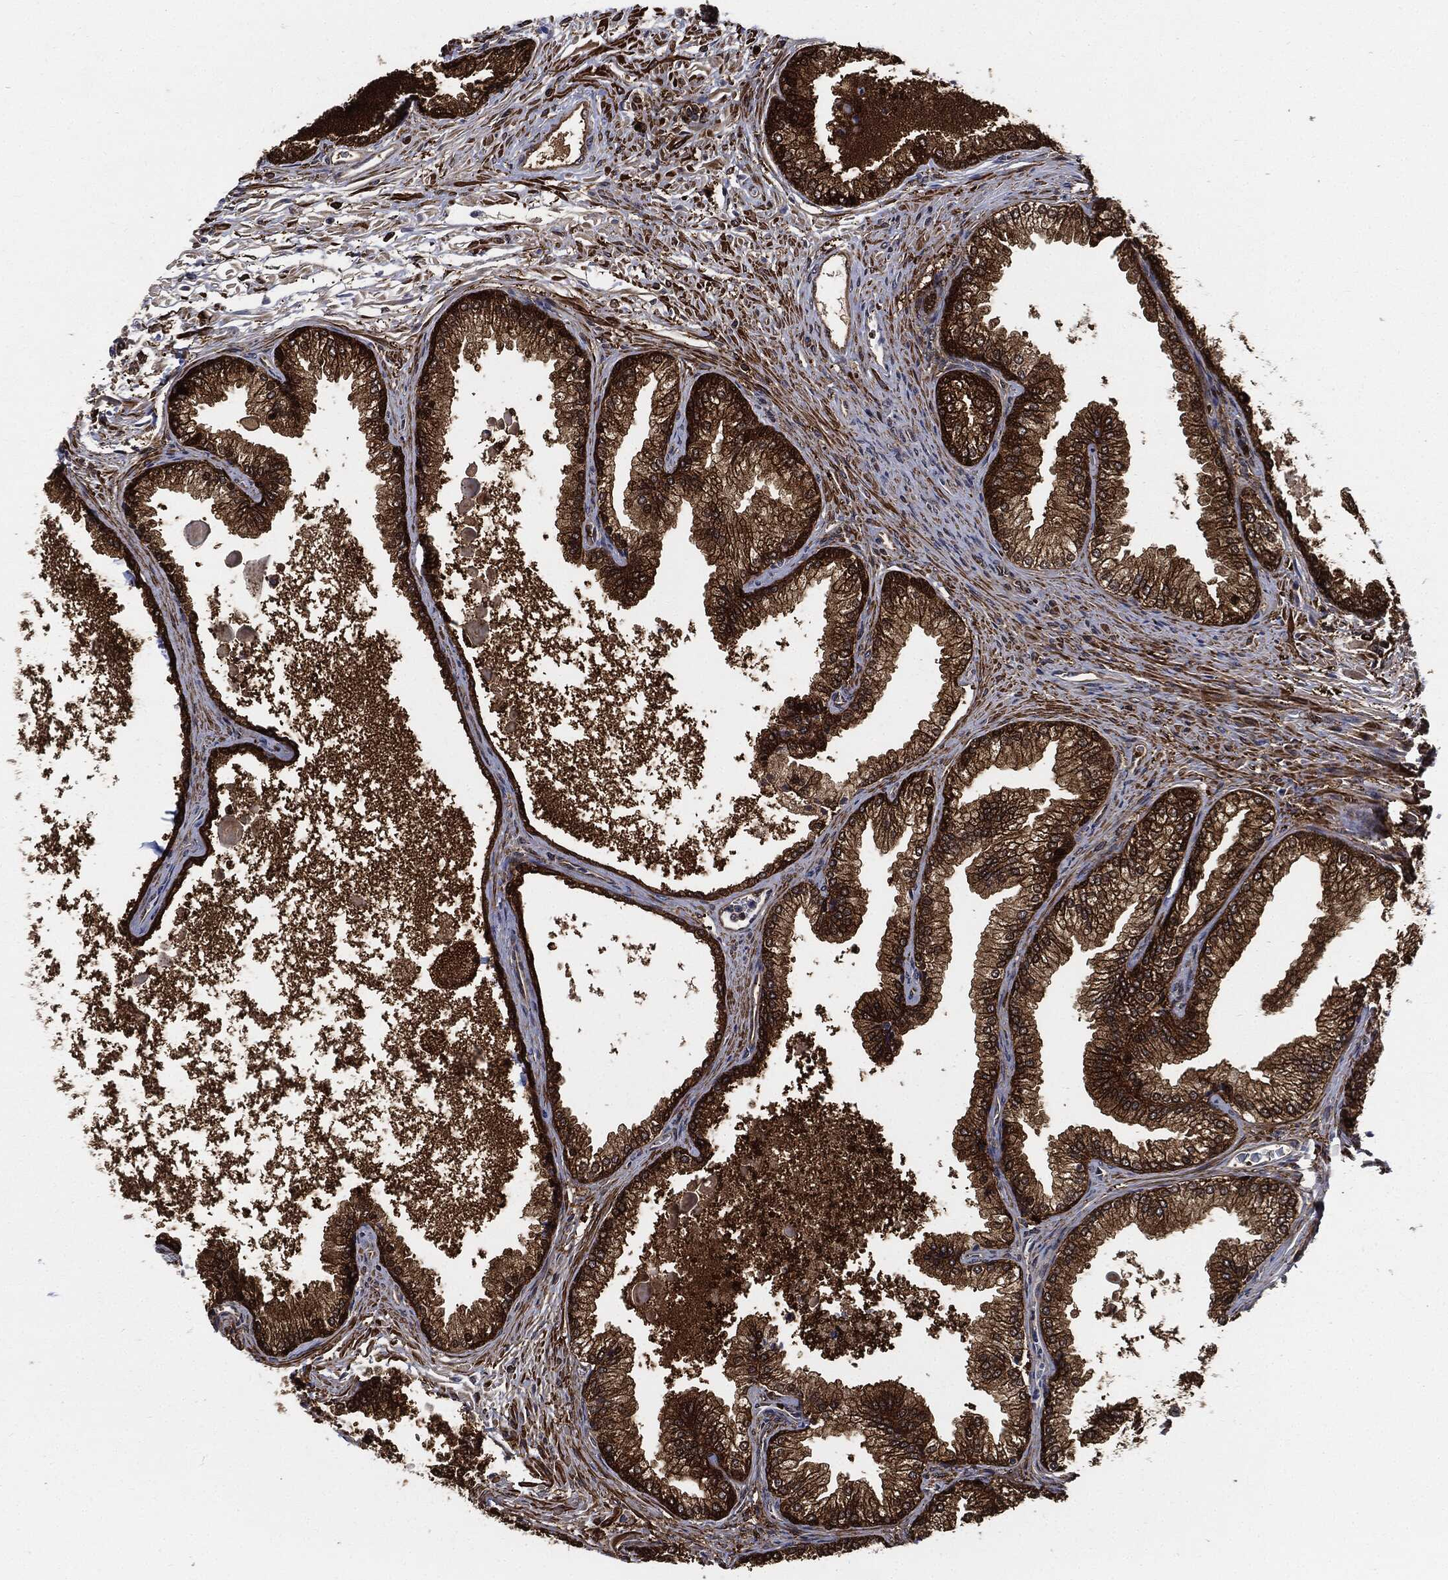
{"staining": {"intensity": "strong", "quantity": ">75%", "location": "cytoplasmic/membranous"}, "tissue": "prostate", "cell_type": "Glandular cells", "image_type": "normal", "snomed": [{"axis": "morphology", "description": "Normal tissue, NOS"}, {"axis": "topography", "description": "Prostate"}], "caption": "This histopathology image shows immunohistochemistry staining of benign prostate, with high strong cytoplasmic/membranous expression in approximately >75% of glandular cells.", "gene": "PRDX2", "patient": {"sex": "male", "age": 72}}